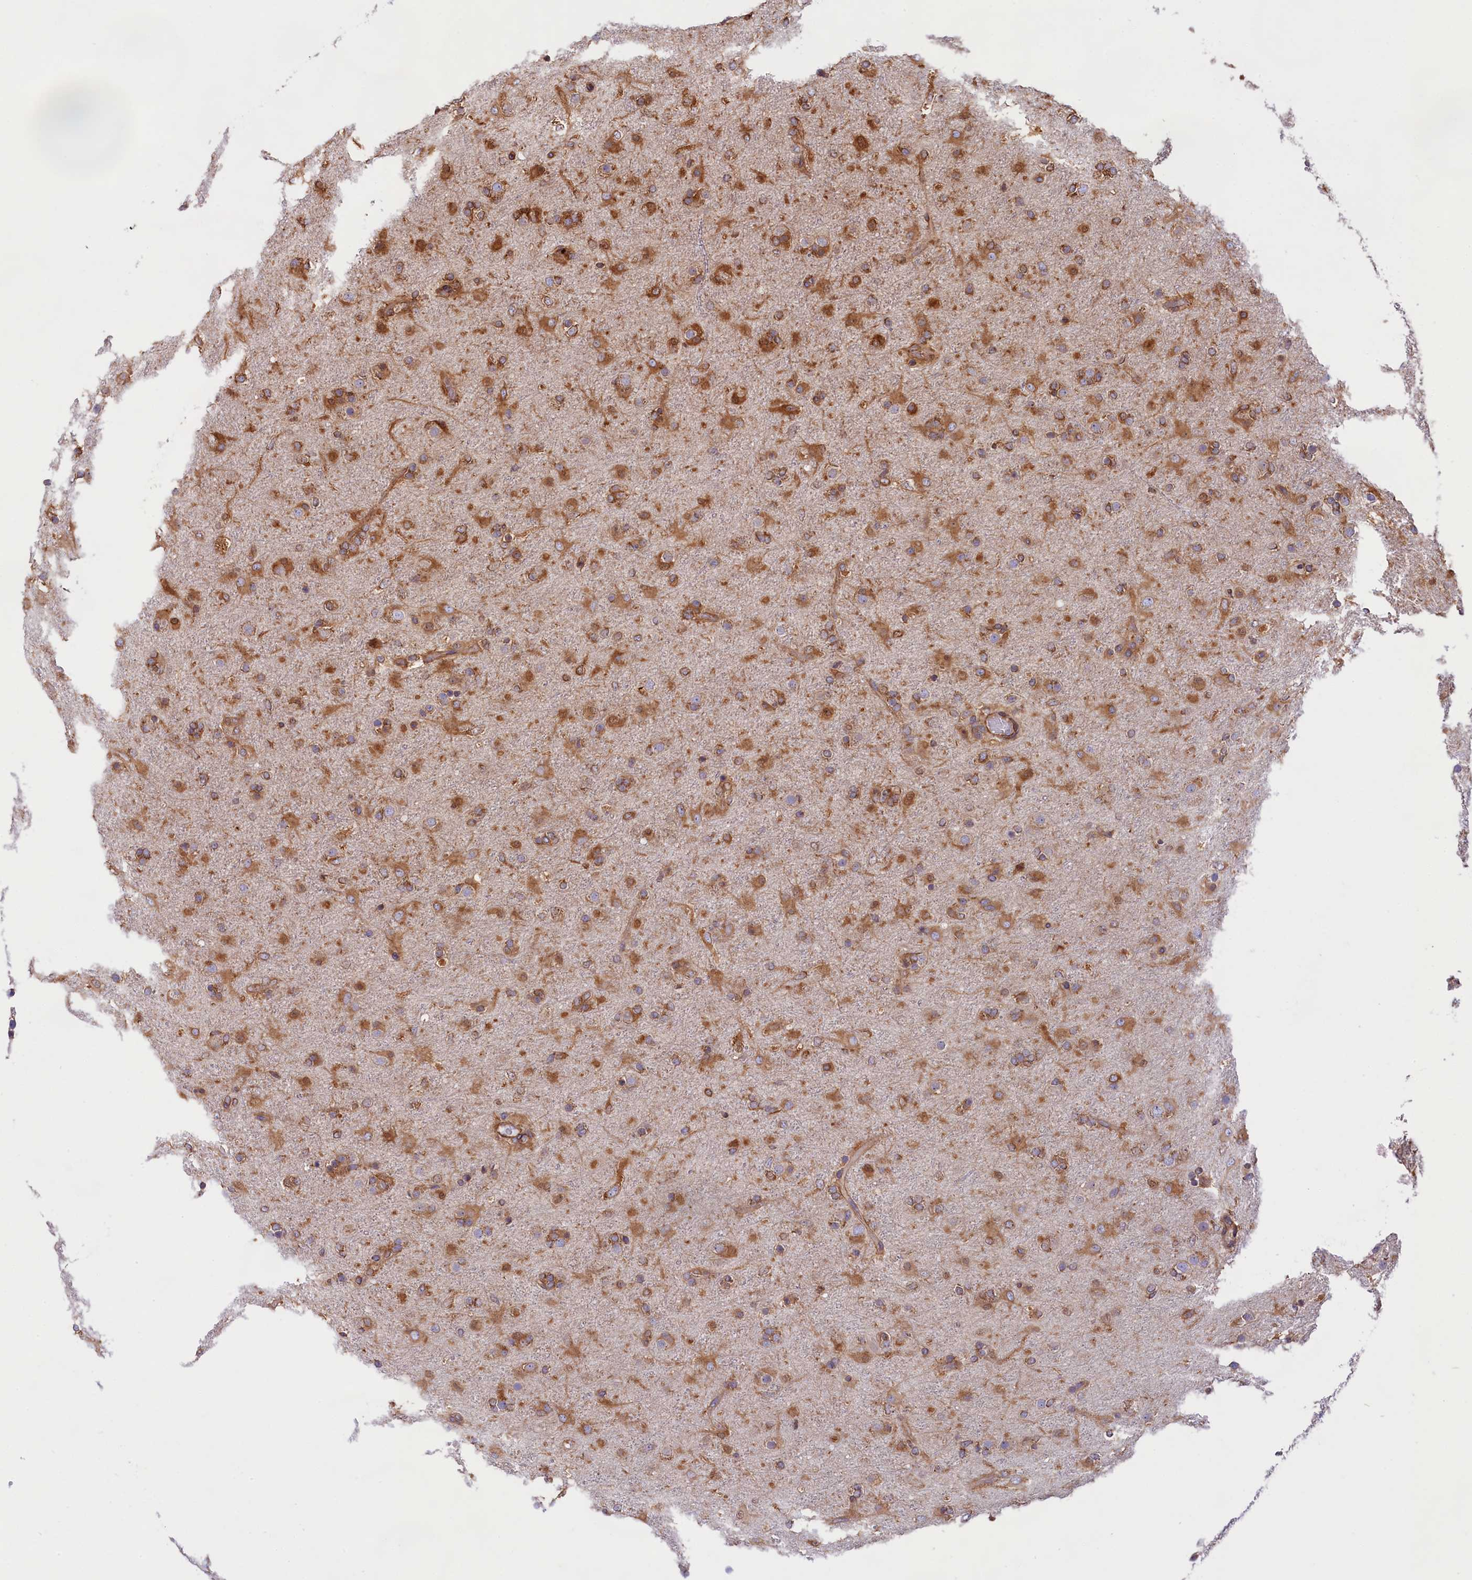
{"staining": {"intensity": "moderate", "quantity": ">75%", "location": "cytoplasmic/membranous"}, "tissue": "glioma", "cell_type": "Tumor cells", "image_type": "cancer", "snomed": [{"axis": "morphology", "description": "Glioma, malignant, Low grade"}, {"axis": "topography", "description": "Brain"}], "caption": "A micrograph of human low-grade glioma (malignant) stained for a protein reveals moderate cytoplasmic/membranous brown staining in tumor cells.", "gene": "GYS1", "patient": {"sex": "male", "age": 65}}